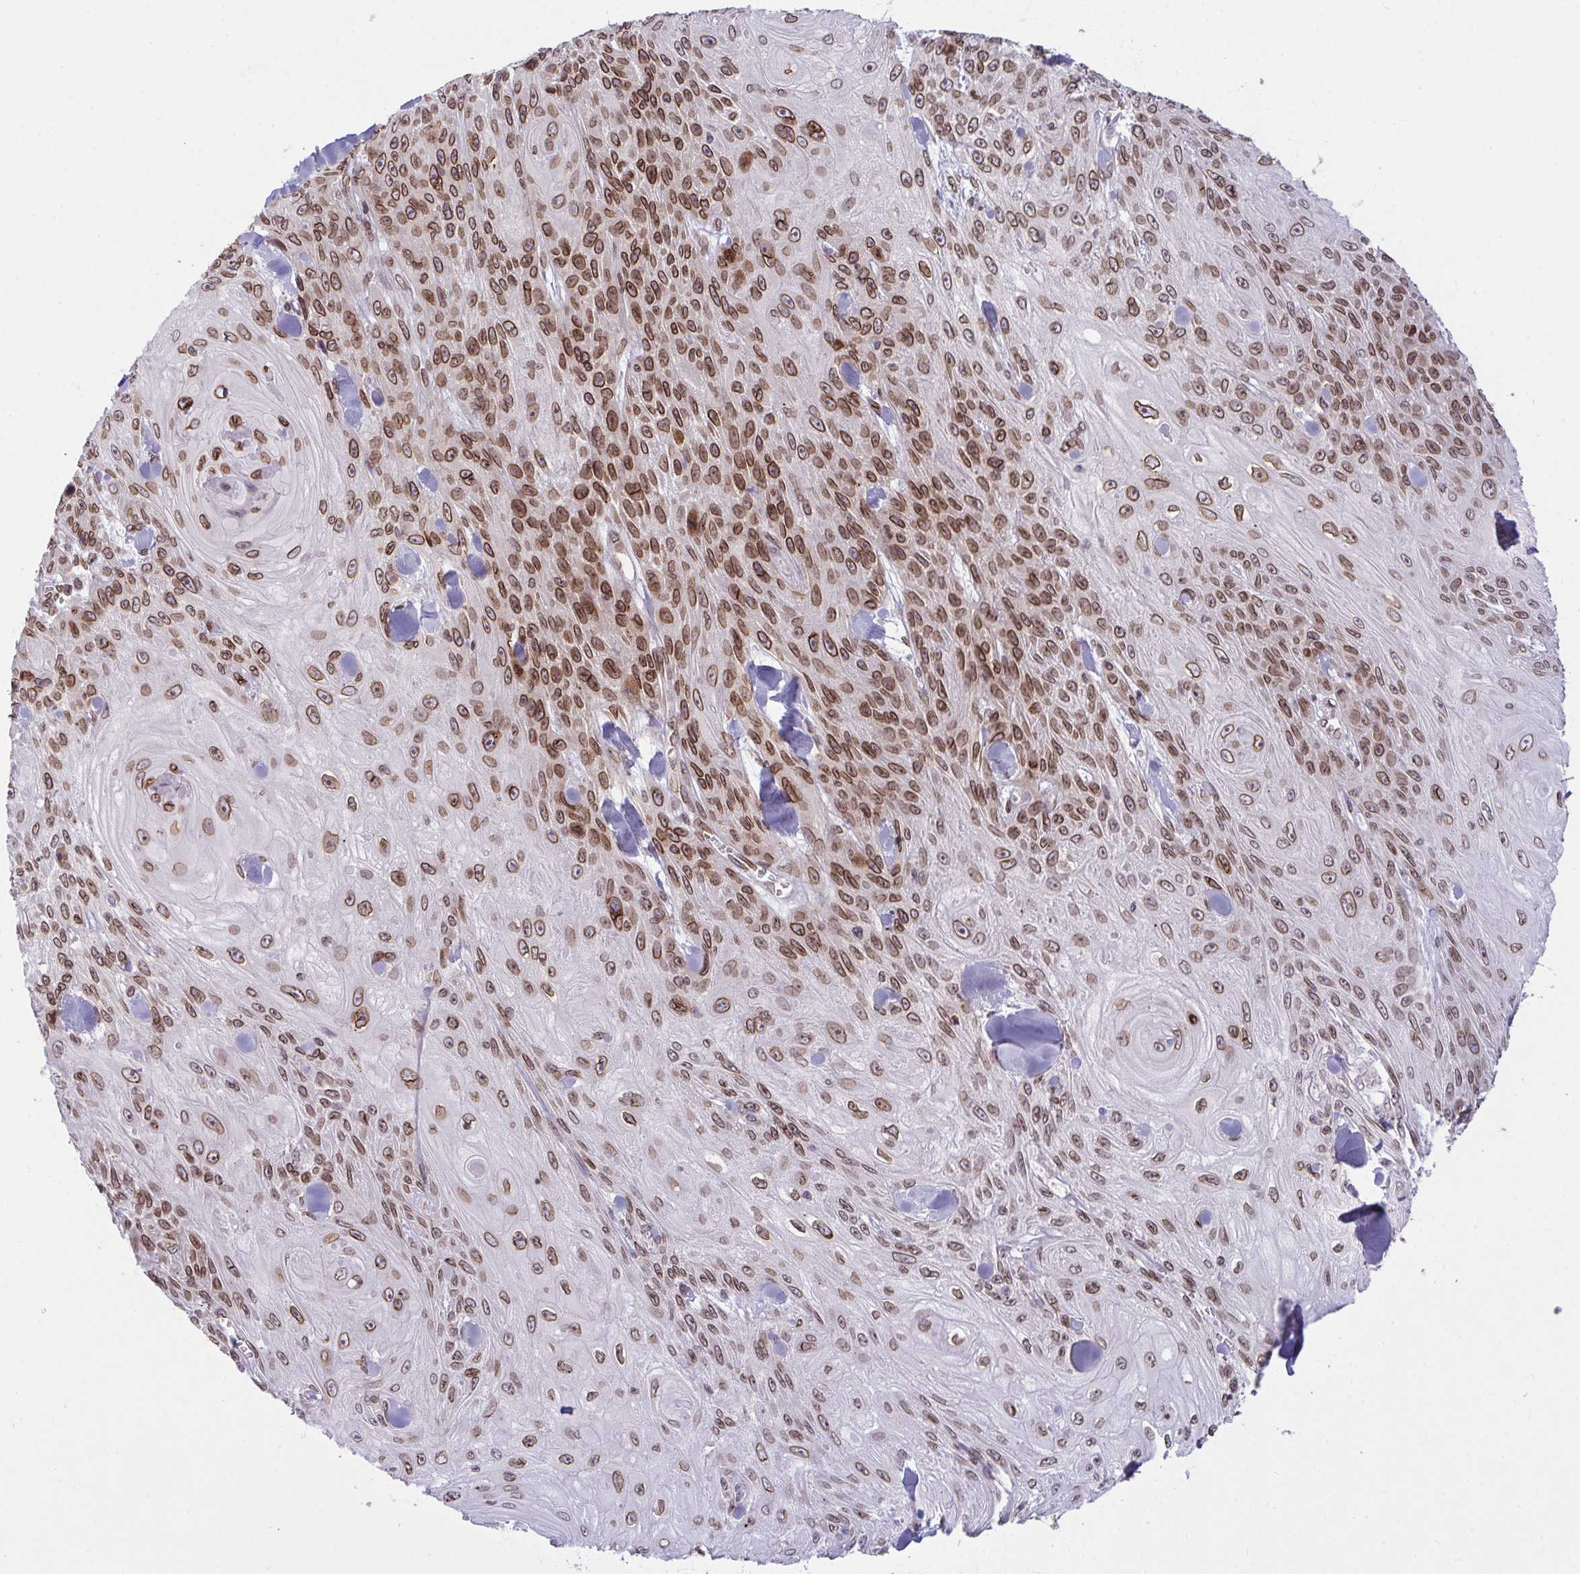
{"staining": {"intensity": "strong", "quantity": ">75%", "location": "cytoplasmic/membranous,nuclear"}, "tissue": "skin cancer", "cell_type": "Tumor cells", "image_type": "cancer", "snomed": [{"axis": "morphology", "description": "Squamous cell carcinoma, NOS"}, {"axis": "topography", "description": "Skin"}], "caption": "DAB (3,3'-diaminobenzidine) immunohistochemical staining of skin cancer (squamous cell carcinoma) exhibits strong cytoplasmic/membranous and nuclear protein positivity in approximately >75% of tumor cells.", "gene": "RANBP2", "patient": {"sex": "male", "age": 88}}